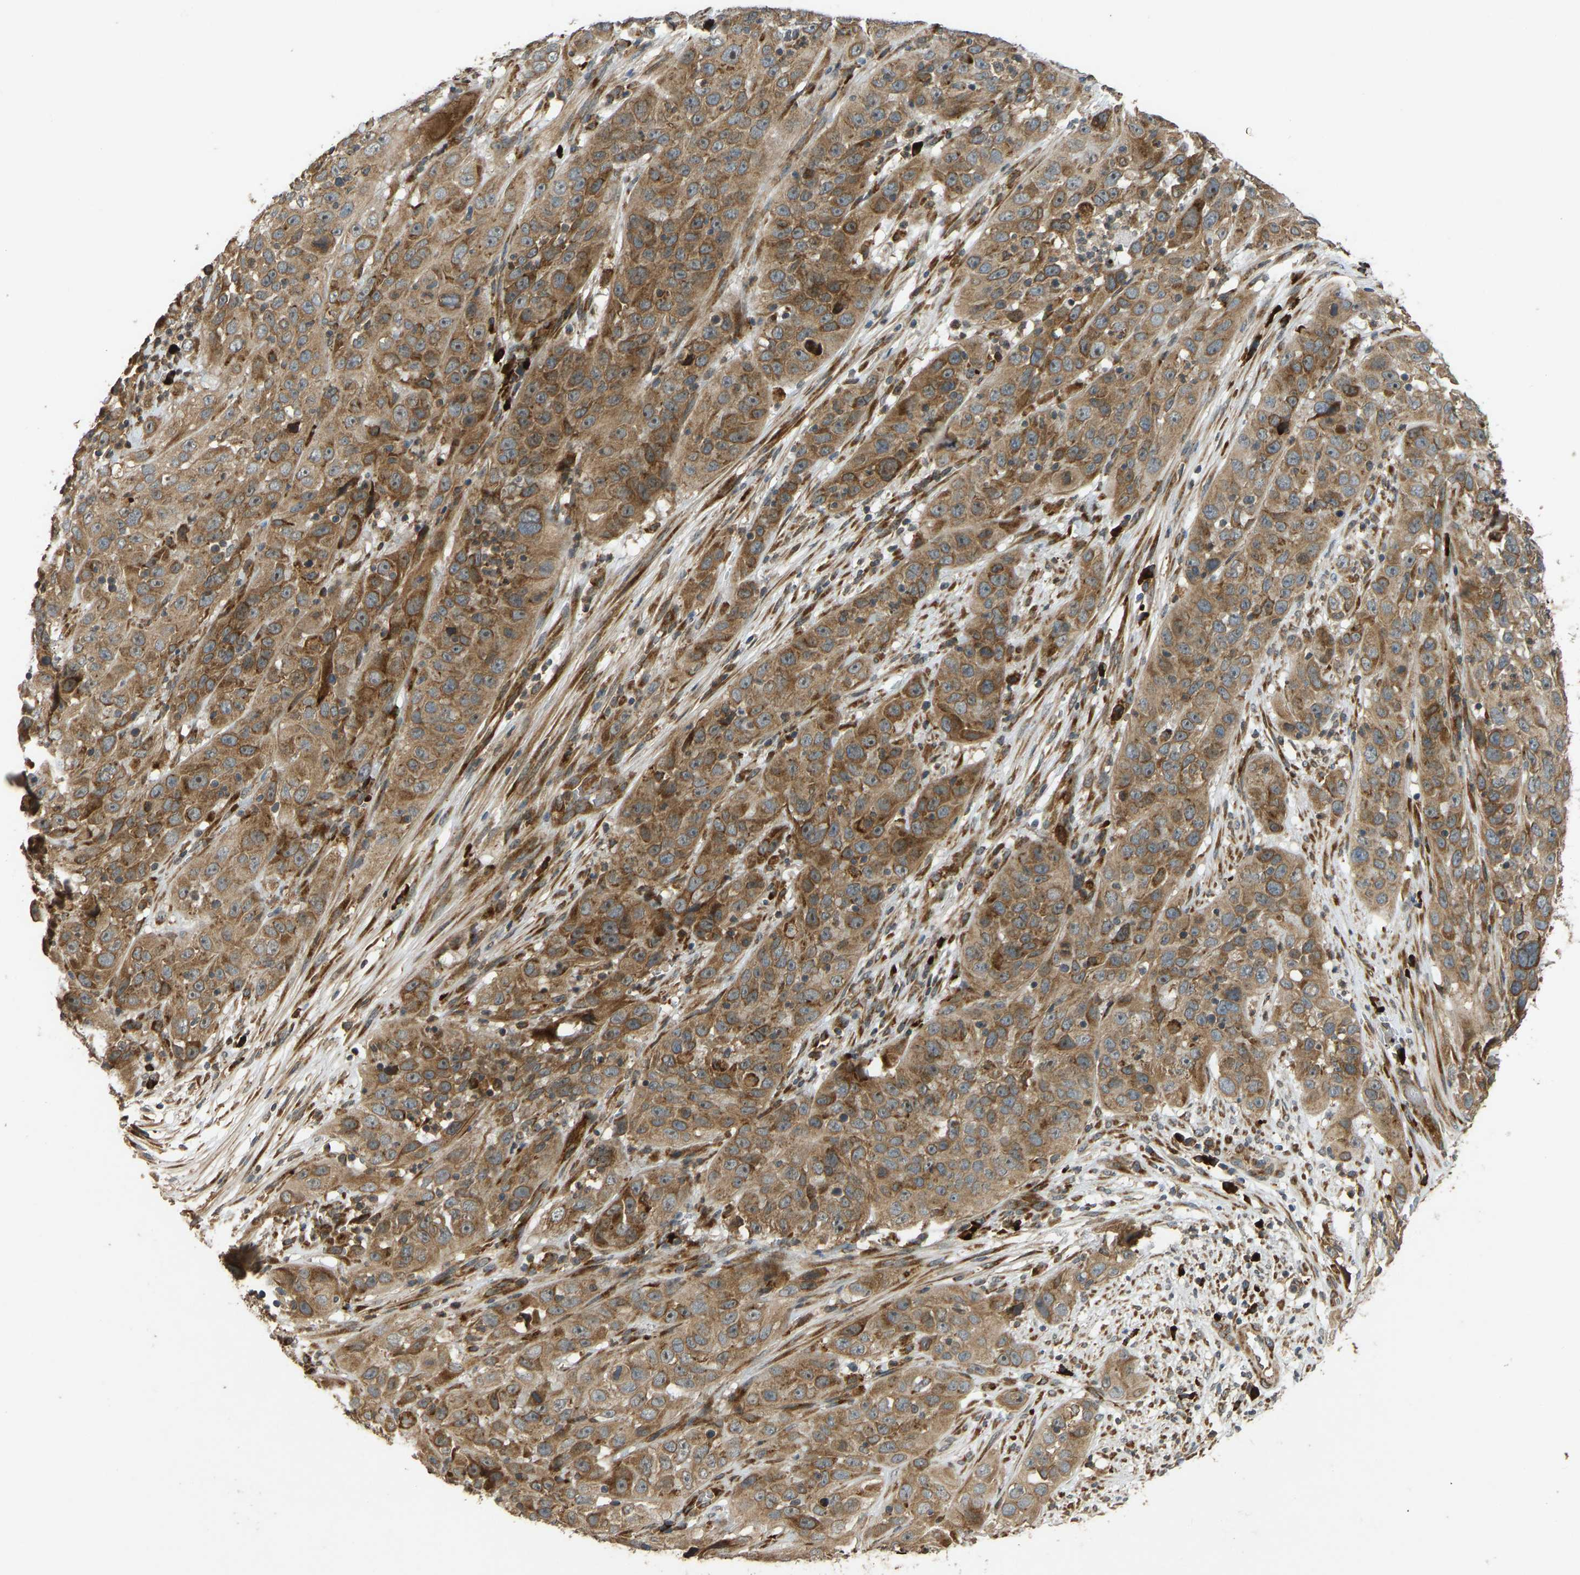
{"staining": {"intensity": "moderate", "quantity": ">75%", "location": "cytoplasmic/membranous"}, "tissue": "cervical cancer", "cell_type": "Tumor cells", "image_type": "cancer", "snomed": [{"axis": "morphology", "description": "Squamous cell carcinoma, NOS"}, {"axis": "topography", "description": "Cervix"}], "caption": "Immunohistochemical staining of human cervical cancer (squamous cell carcinoma) shows medium levels of moderate cytoplasmic/membranous expression in approximately >75% of tumor cells.", "gene": "RPN2", "patient": {"sex": "female", "age": 32}}